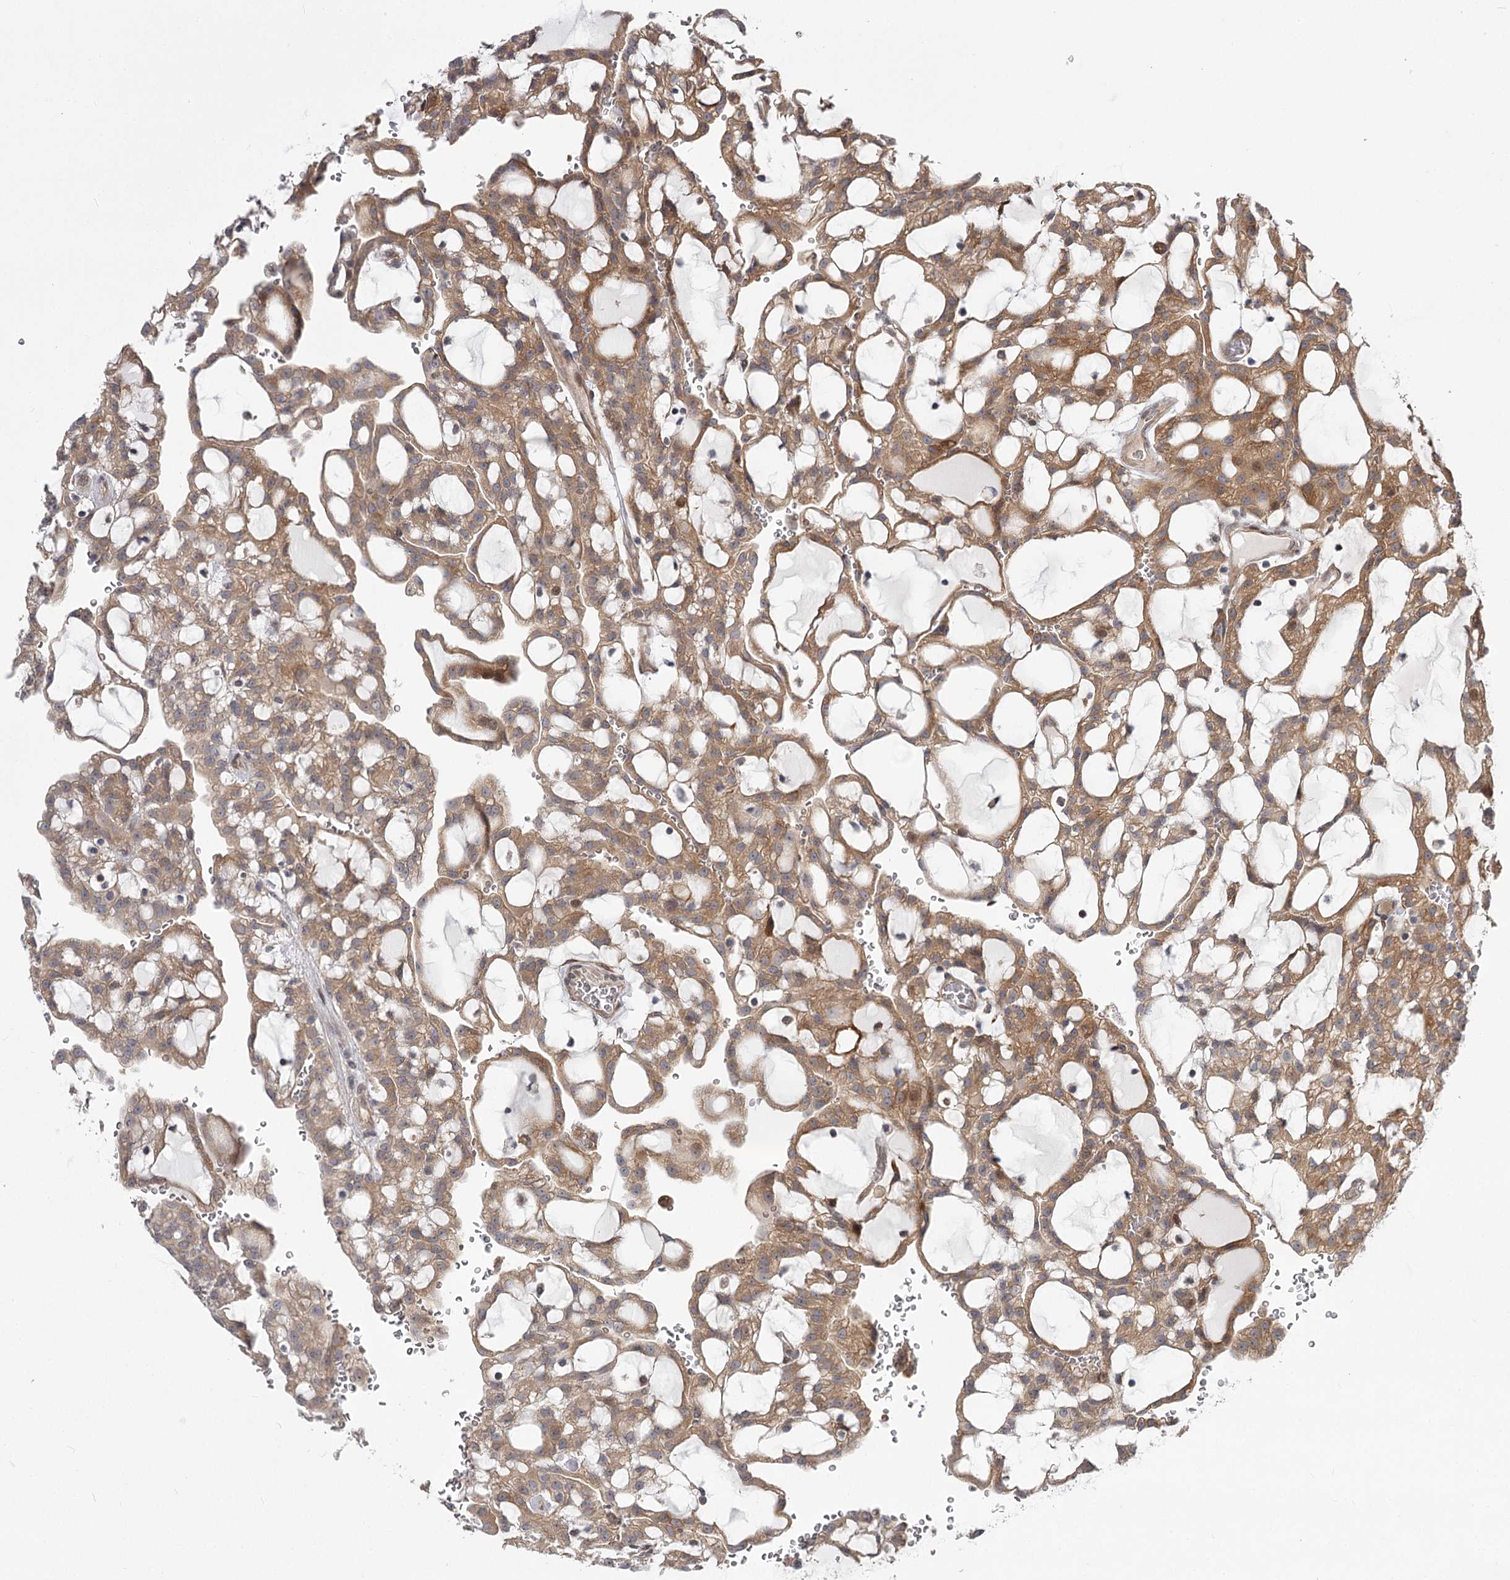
{"staining": {"intensity": "moderate", "quantity": ">75%", "location": "cytoplasmic/membranous"}, "tissue": "renal cancer", "cell_type": "Tumor cells", "image_type": "cancer", "snomed": [{"axis": "morphology", "description": "Adenocarcinoma, NOS"}, {"axis": "topography", "description": "Kidney"}], "caption": "This image demonstrates IHC staining of human renal adenocarcinoma, with medium moderate cytoplasmic/membranous staining in about >75% of tumor cells.", "gene": "CCNG2", "patient": {"sex": "male", "age": 63}}